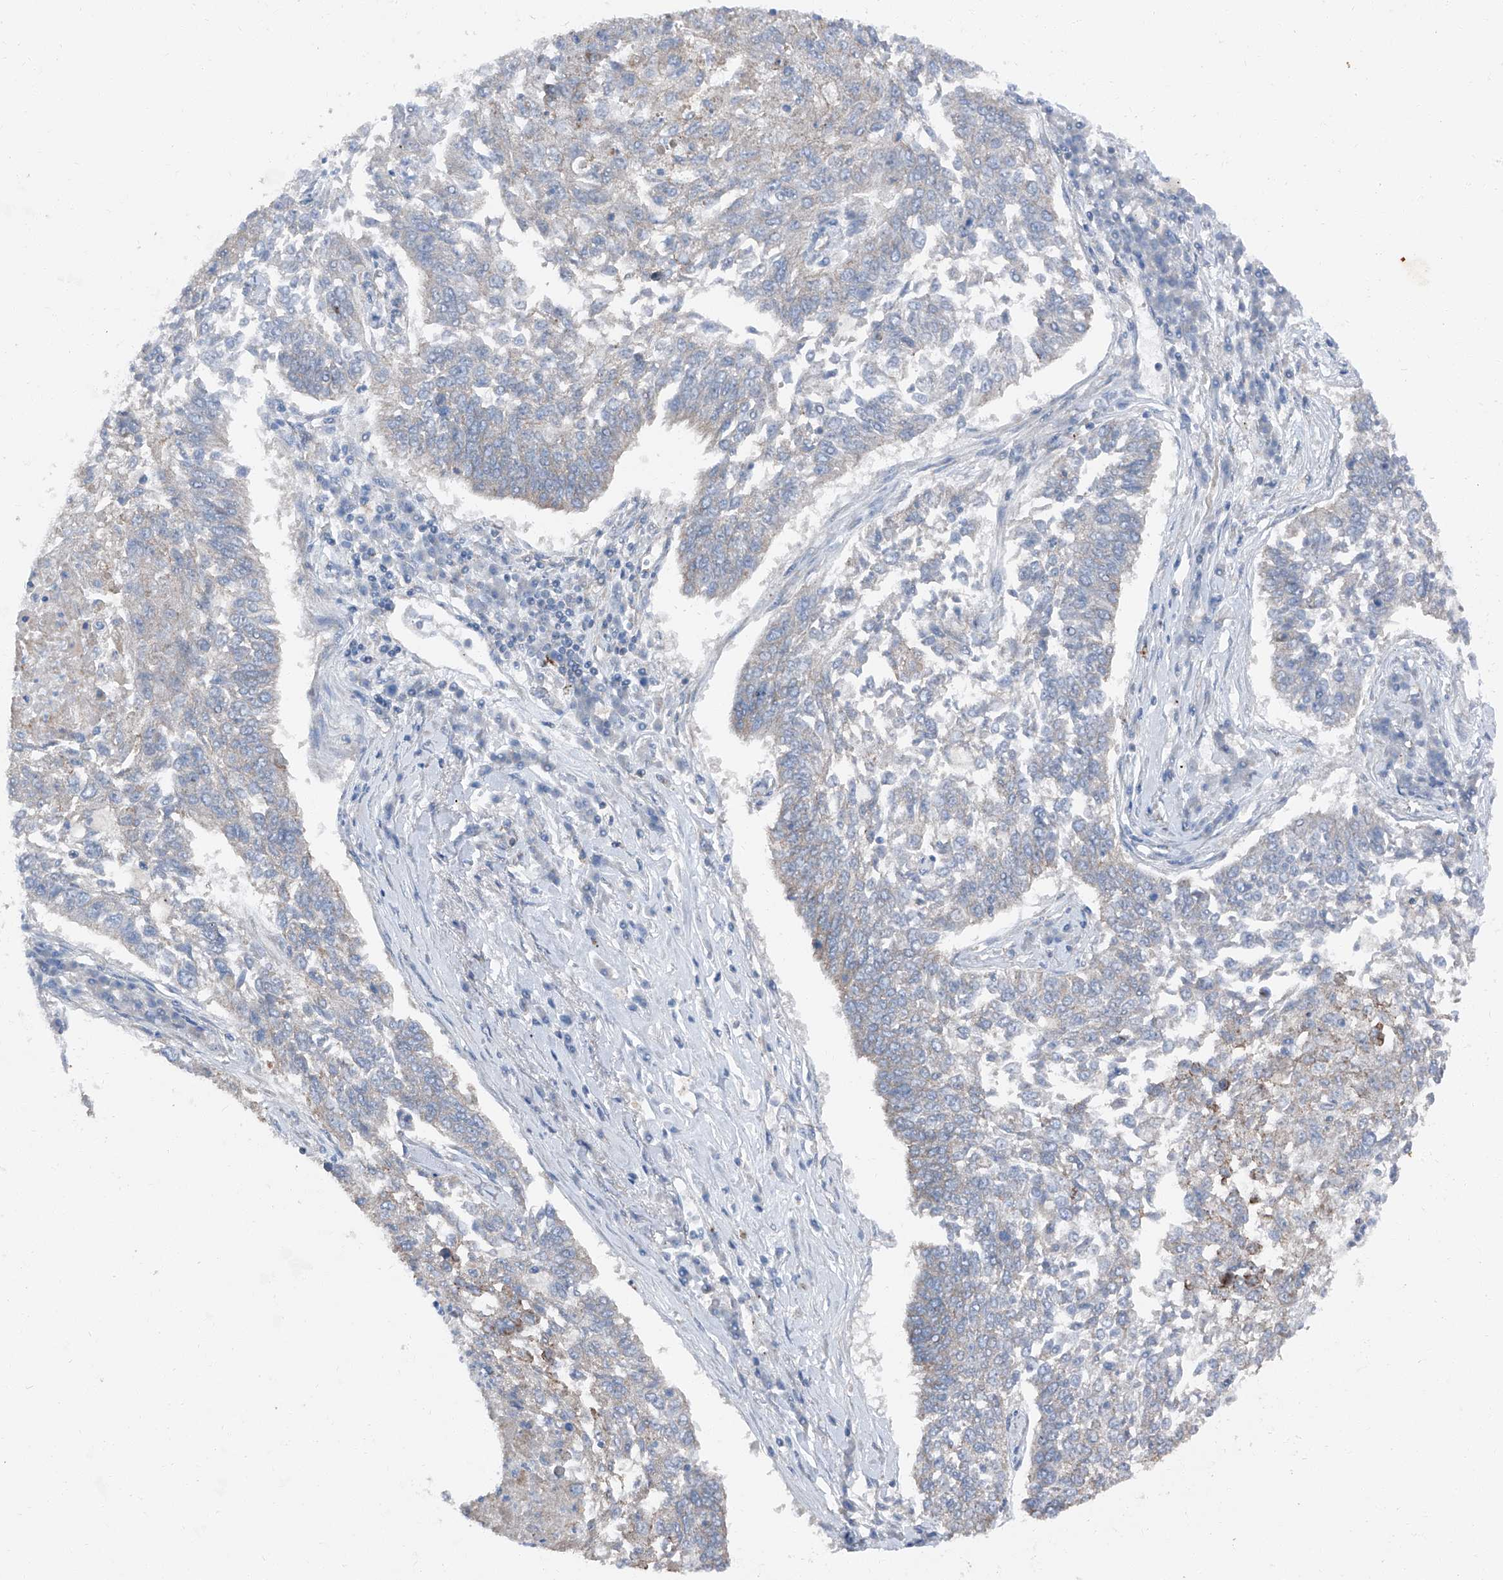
{"staining": {"intensity": "negative", "quantity": "none", "location": "none"}, "tissue": "lung cancer", "cell_type": "Tumor cells", "image_type": "cancer", "snomed": [{"axis": "morphology", "description": "Normal tissue, NOS"}, {"axis": "morphology", "description": "Squamous cell carcinoma, NOS"}, {"axis": "topography", "description": "Cartilage tissue"}, {"axis": "topography", "description": "Bronchus"}, {"axis": "topography", "description": "Lung"}], "caption": "Tumor cells are negative for protein expression in human lung cancer. The staining is performed using DAB (3,3'-diaminobenzidine) brown chromogen with nuclei counter-stained in using hematoxylin.", "gene": "GPR142", "patient": {"sex": "female", "age": 49}}